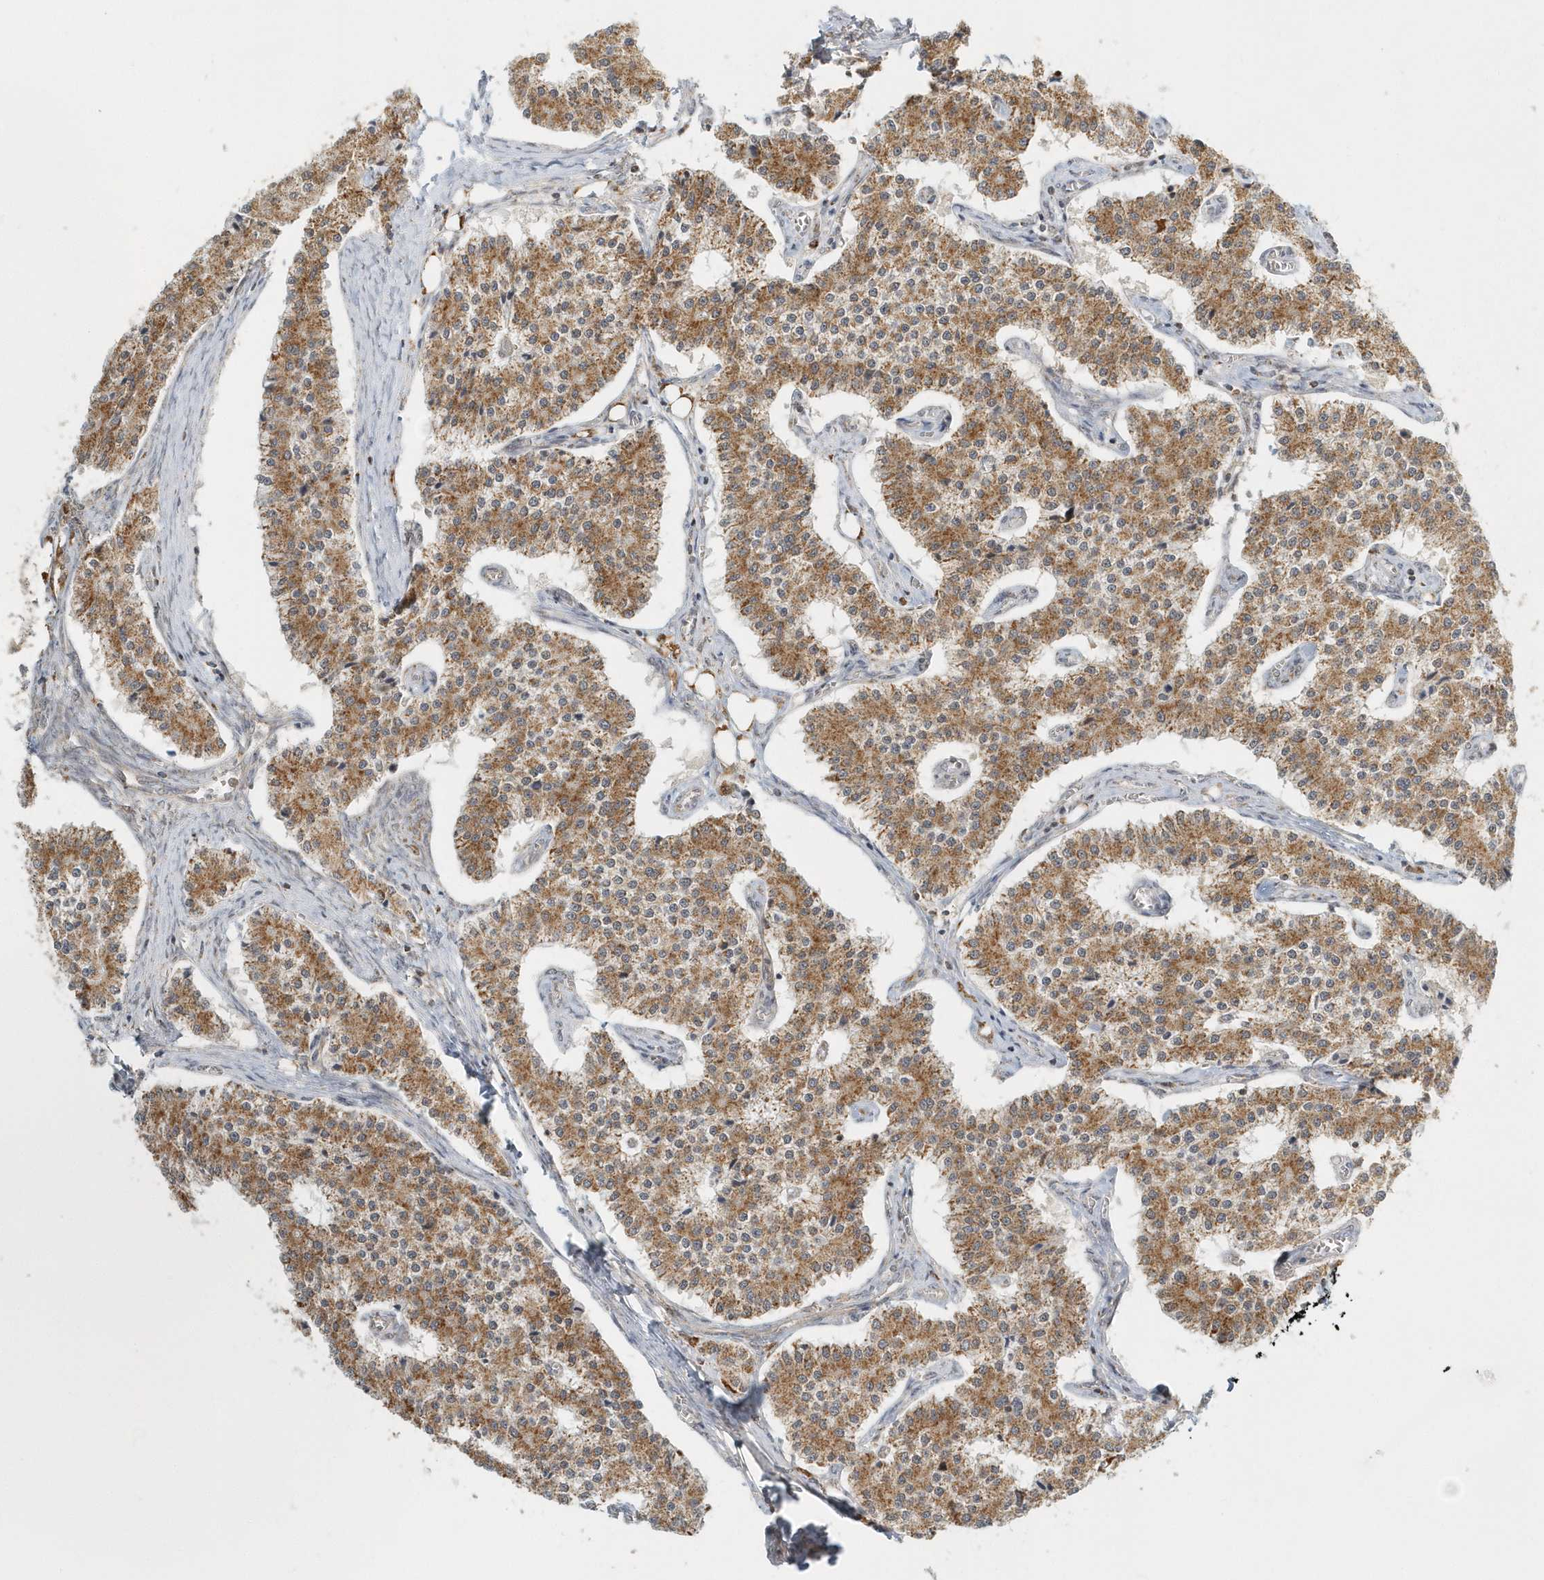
{"staining": {"intensity": "moderate", "quantity": ">75%", "location": "cytoplasmic/membranous"}, "tissue": "carcinoid", "cell_type": "Tumor cells", "image_type": "cancer", "snomed": [{"axis": "morphology", "description": "Carcinoid, malignant, NOS"}, {"axis": "topography", "description": "Colon"}], "caption": "Immunohistochemical staining of human carcinoid demonstrates medium levels of moderate cytoplasmic/membranous protein positivity in about >75% of tumor cells. (DAB IHC with brightfield microscopy, high magnification).", "gene": "PSMD6", "patient": {"sex": "female", "age": 52}}